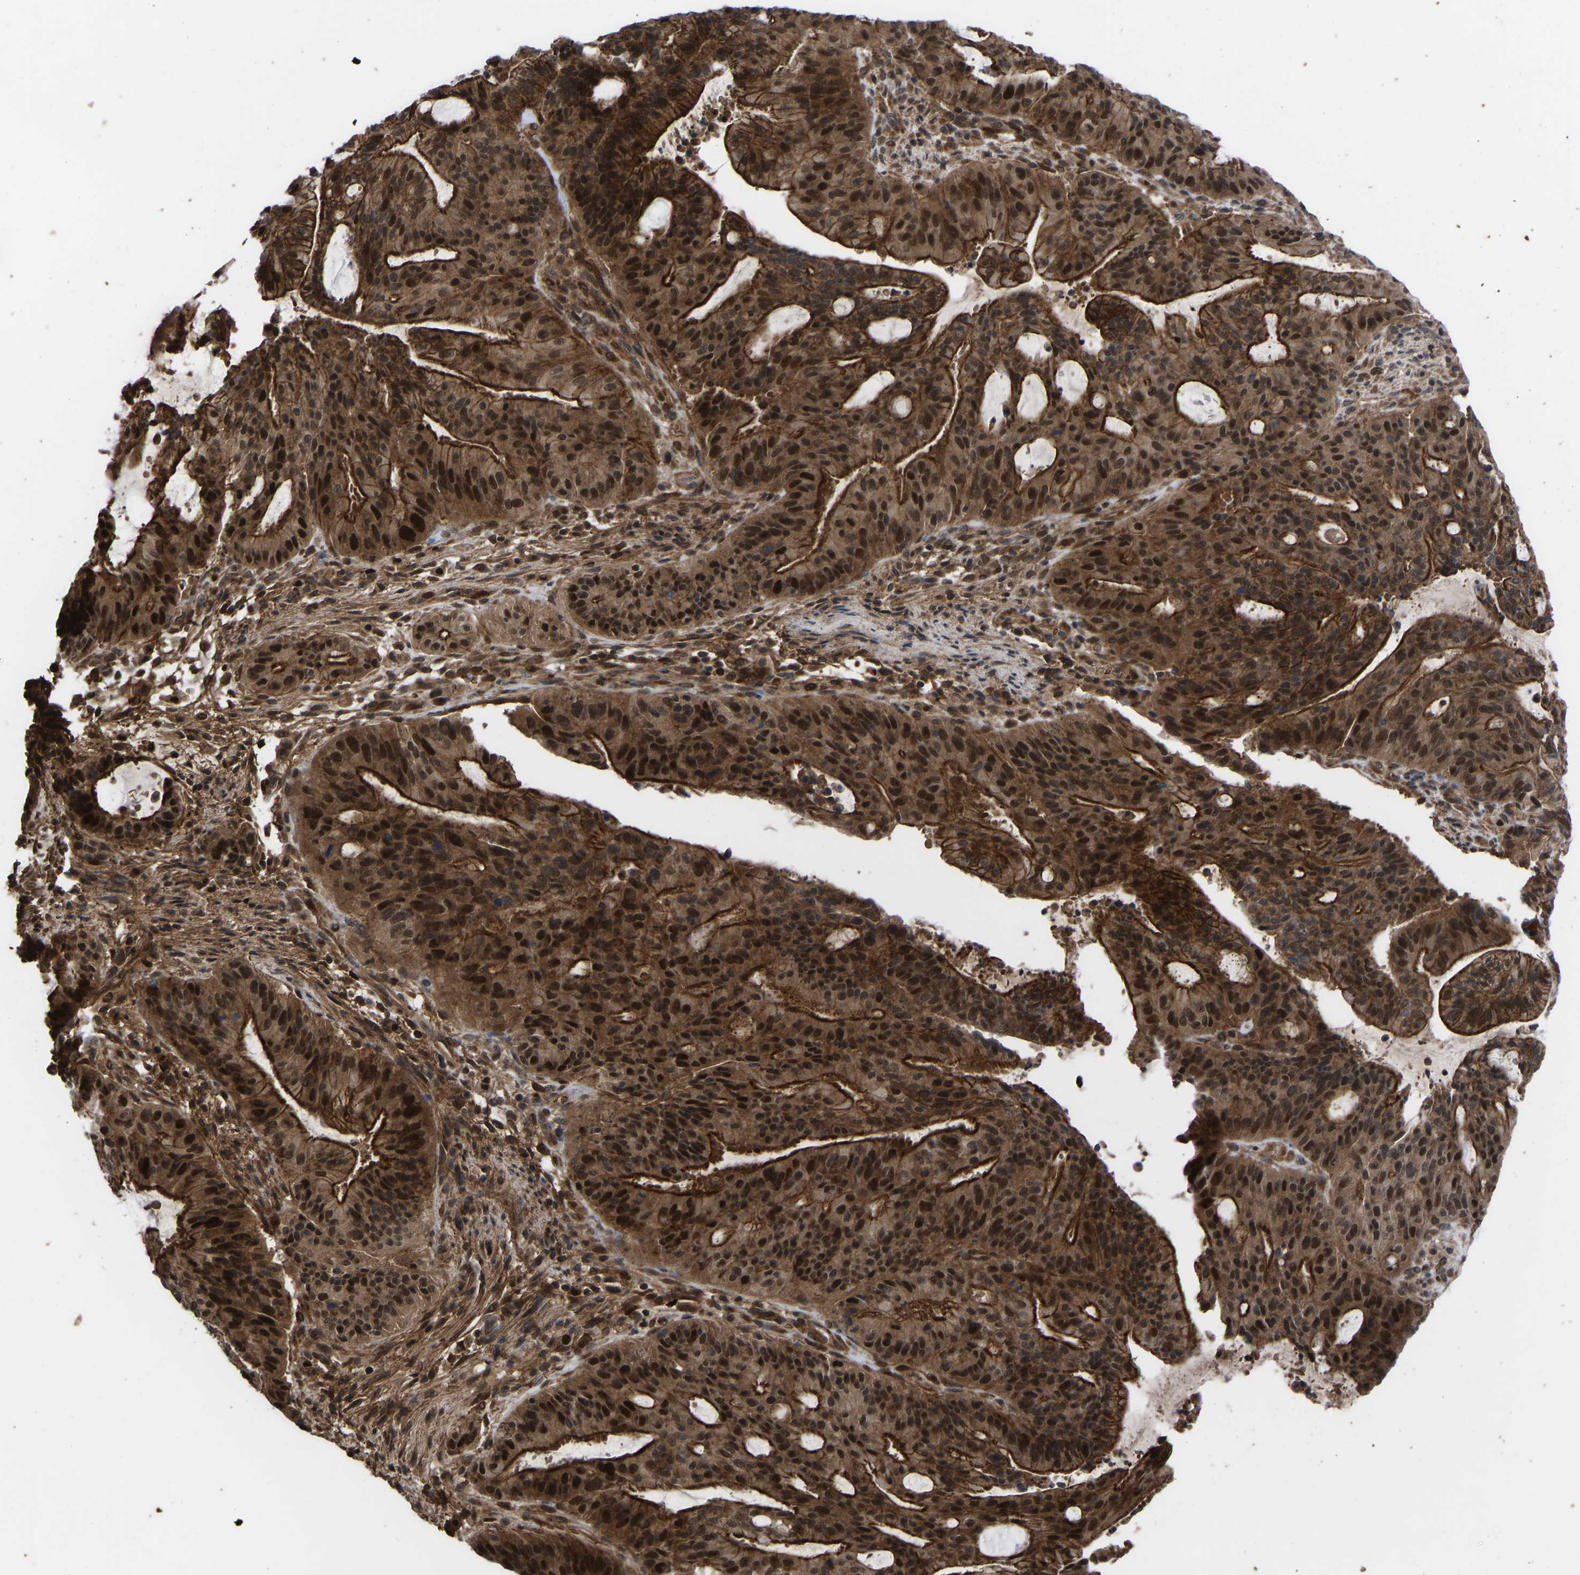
{"staining": {"intensity": "strong", "quantity": ">75%", "location": "cytoplasmic/membranous,nuclear"}, "tissue": "liver cancer", "cell_type": "Tumor cells", "image_type": "cancer", "snomed": [{"axis": "morphology", "description": "Normal tissue, NOS"}, {"axis": "morphology", "description": "Cholangiocarcinoma"}, {"axis": "topography", "description": "Liver"}, {"axis": "topography", "description": "Peripheral nerve tissue"}], "caption": "An image showing strong cytoplasmic/membranous and nuclear positivity in approximately >75% of tumor cells in cholangiocarcinoma (liver), as visualized by brown immunohistochemical staining.", "gene": "CYP7B1", "patient": {"sex": "female", "age": 73}}